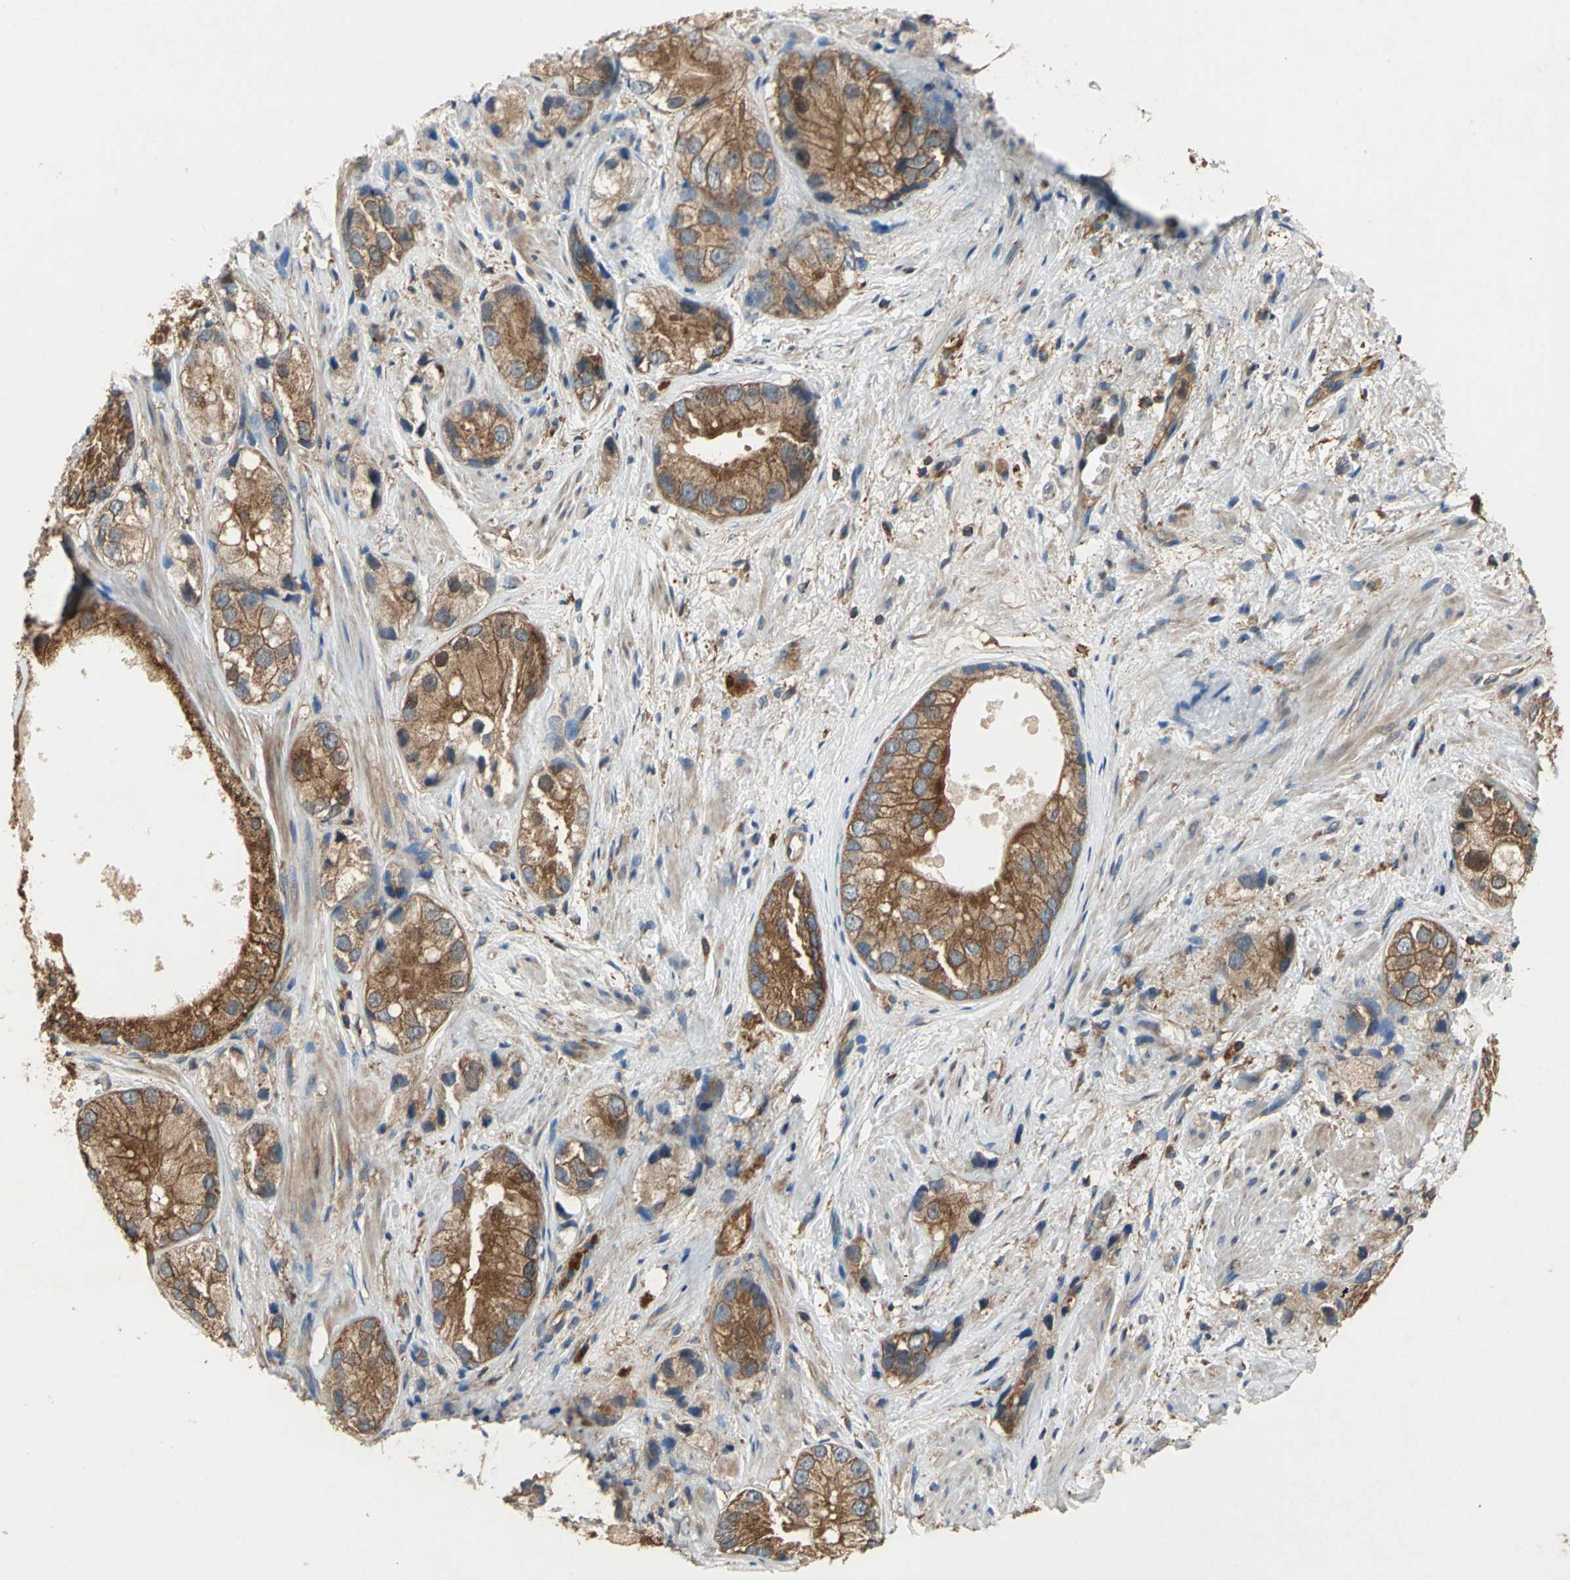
{"staining": {"intensity": "strong", "quantity": ">75%", "location": "cytoplasmic/membranous"}, "tissue": "prostate cancer", "cell_type": "Tumor cells", "image_type": "cancer", "snomed": [{"axis": "morphology", "description": "Adenocarcinoma, Low grade"}, {"axis": "topography", "description": "Prostate"}], "caption": "Tumor cells reveal high levels of strong cytoplasmic/membranous positivity in approximately >75% of cells in human prostate adenocarcinoma (low-grade). The staining was performed using DAB to visualize the protein expression in brown, while the nuclei were stained in blue with hematoxylin (Magnification: 20x).", "gene": "CAPN1", "patient": {"sex": "male", "age": 69}}